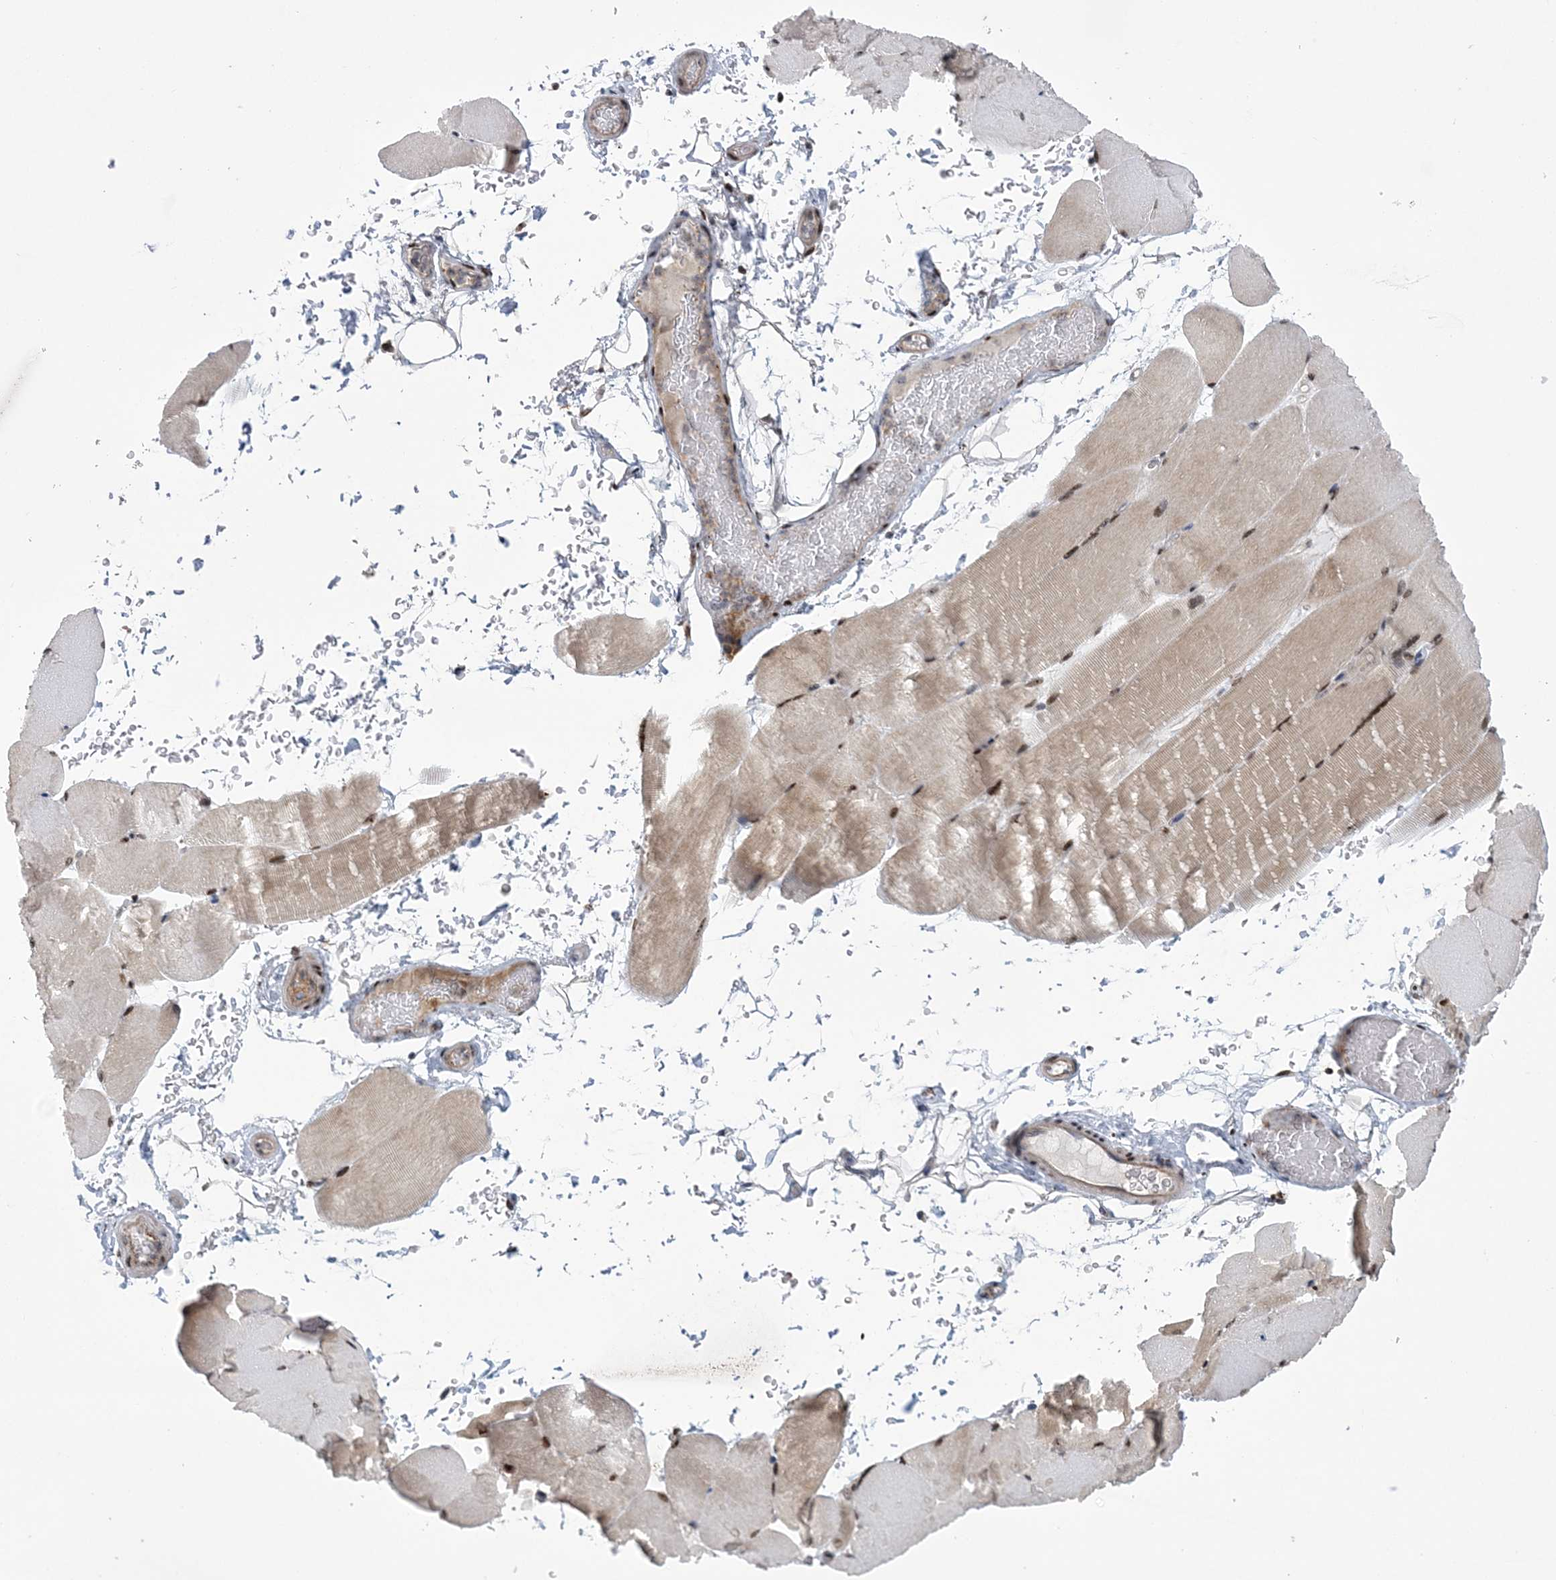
{"staining": {"intensity": "moderate", "quantity": "25%-75%", "location": "cytoplasmic/membranous,nuclear"}, "tissue": "skeletal muscle", "cell_type": "Myocytes", "image_type": "normal", "snomed": [{"axis": "morphology", "description": "Normal tissue, NOS"}, {"axis": "topography", "description": "Skeletal muscle"}, {"axis": "topography", "description": "Parathyroid gland"}], "caption": "Immunohistochemical staining of benign human skeletal muscle displays medium levels of moderate cytoplasmic/membranous,nuclear expression in about 25%-75% of myocytes.", "gene": "HOMEZ", "patient": {"sex": "female", "age": 37}}